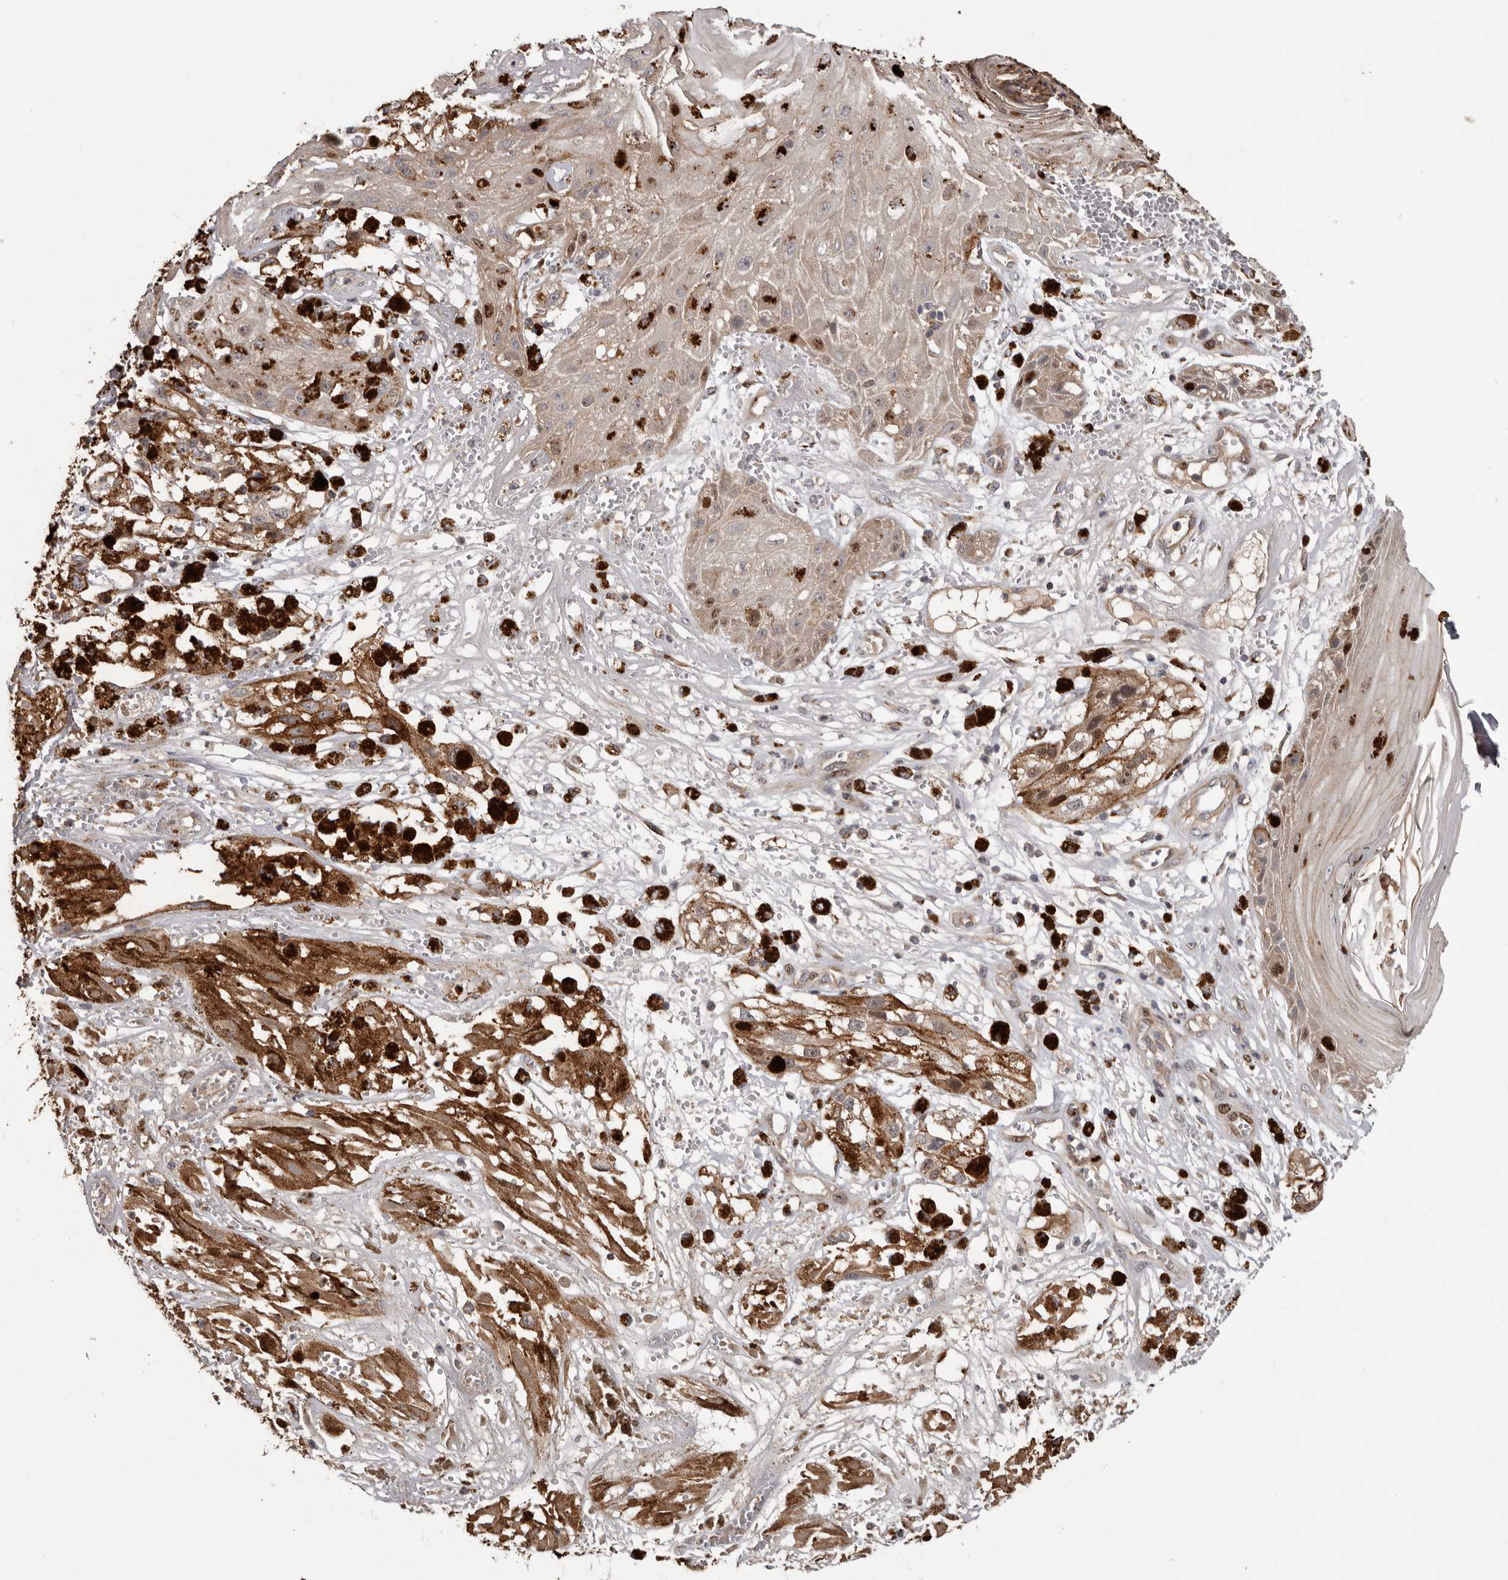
{"staining": {"intensity": "moderate", "quantity": ">75%", "location": "cytoplasmic/membranous"}, "tissue": "melanoma", "cell_type": "Tumor cells", "image_type": "cancer", "snomed": [{"axis": "morphology", "description": "Malignant melanoma, NOS"}, {"axis": "topography", "description": "Skin"}], "caption": "Tumor cells display medium levels of moderate cytoplasmic/membranous positivity in approximately >75% of cells in human malignant melanoma.", "gene": "CDCA8", "patient": {"sex": "male", "age": 88}}